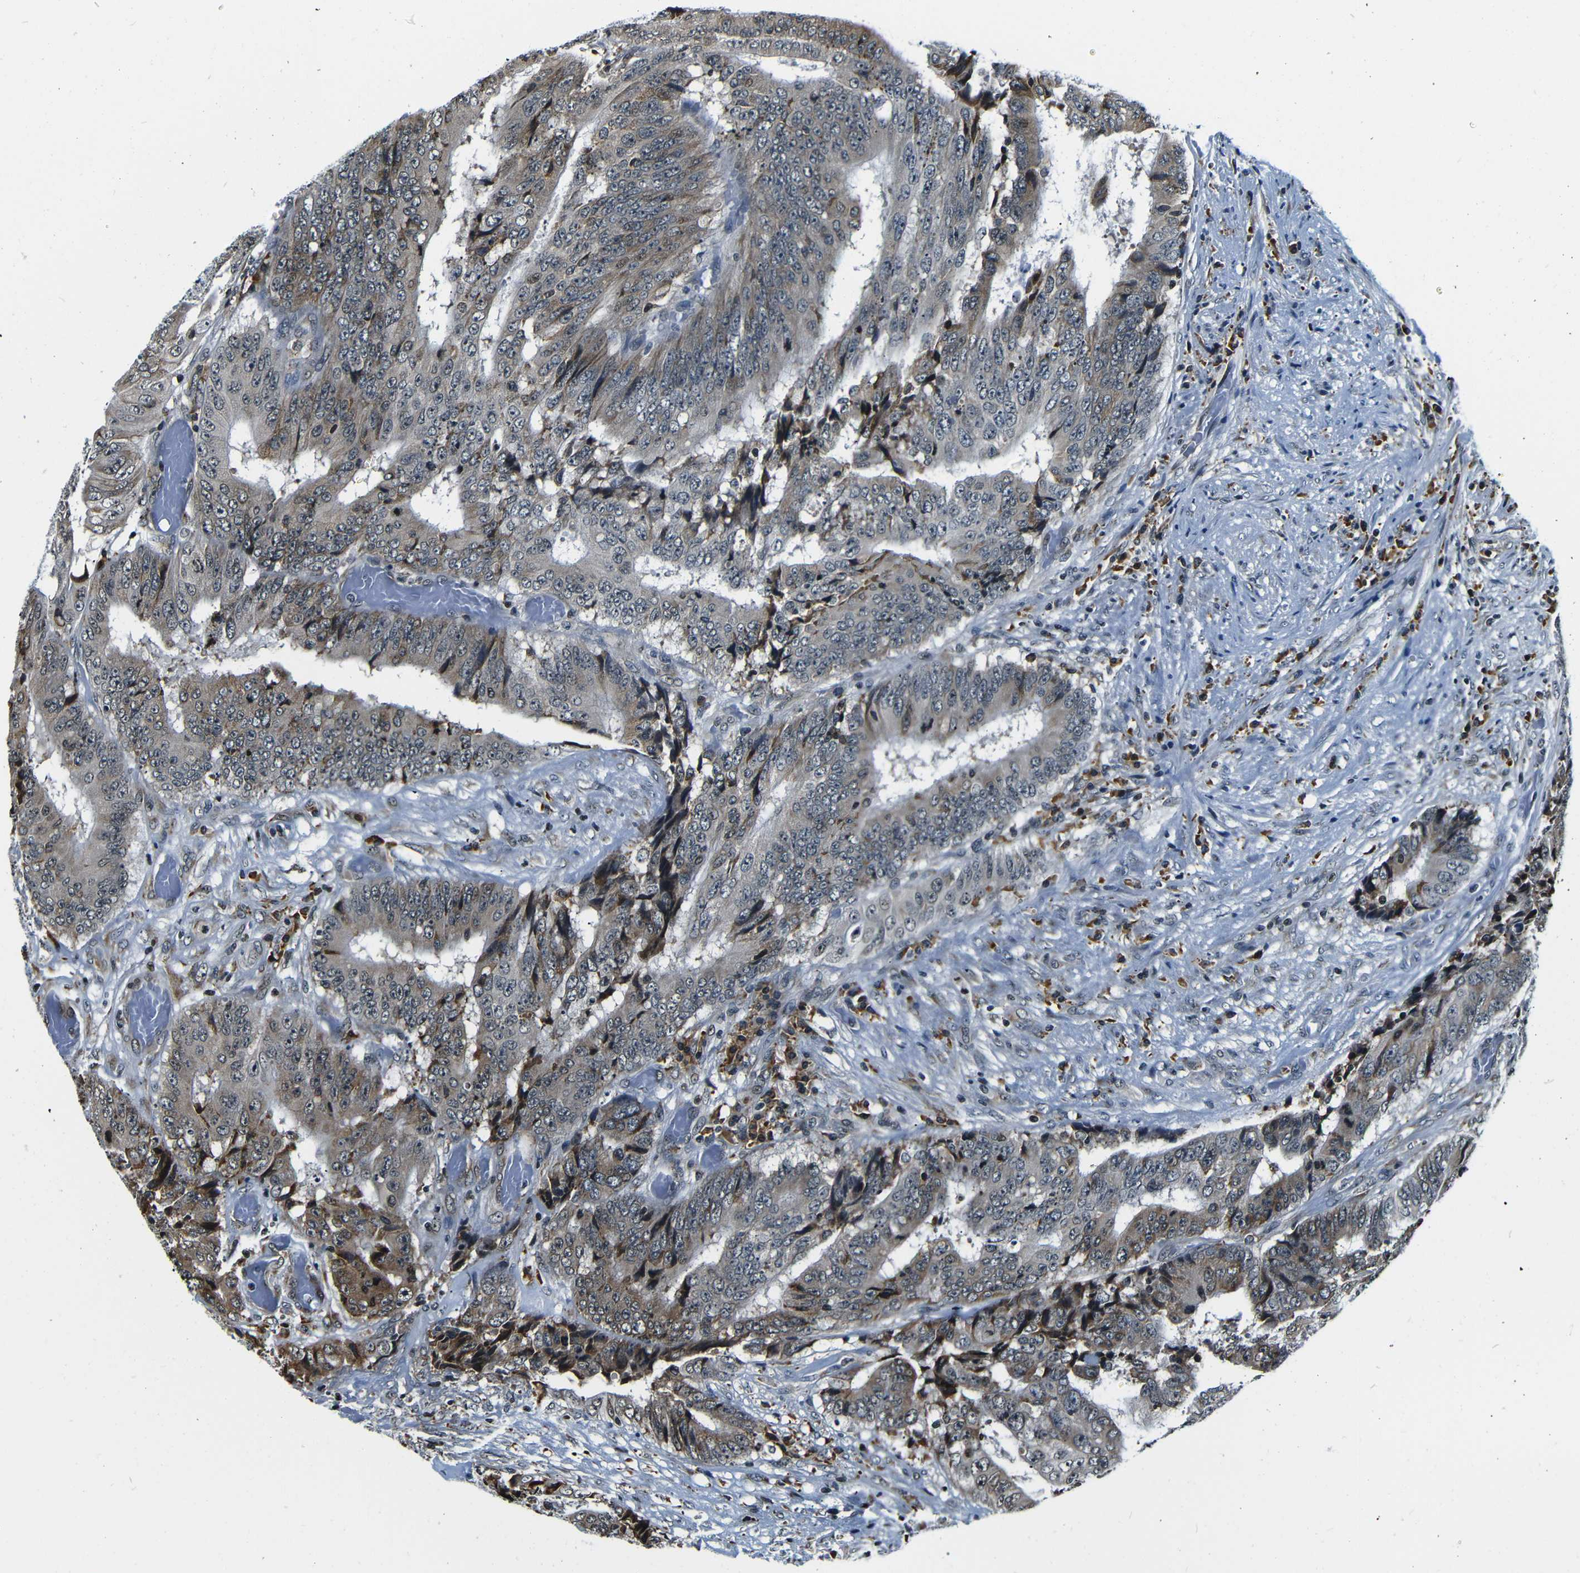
{"staining": {"intensity": "moderate", "quantity": "25%-75%", "location": "cytoplasmic/membranous,nuclear"}, "tissue": "colorectal cancer", "cell_type": "Tumor cells", "image_type": "cancer", "snomed": [{"axis": "morphology", "description": "Adenocarcinoma, NOS"}, {"axis": "topography", "description": "Rectum"}], "caption": "Colorectal cancer stained with DAB IHC shows medium levels of moderate cytoplasmic/membranous and nuclear staining in about 25%-75% of tumor cells. (Stains: DAB (3,3'-diaminobenzidine) in brown, nuclei in blue, Microscopy: brightfield microscopy at high magnification).", "gene": "NCBP3", "patient": {"sex": "male", "age": 72}}